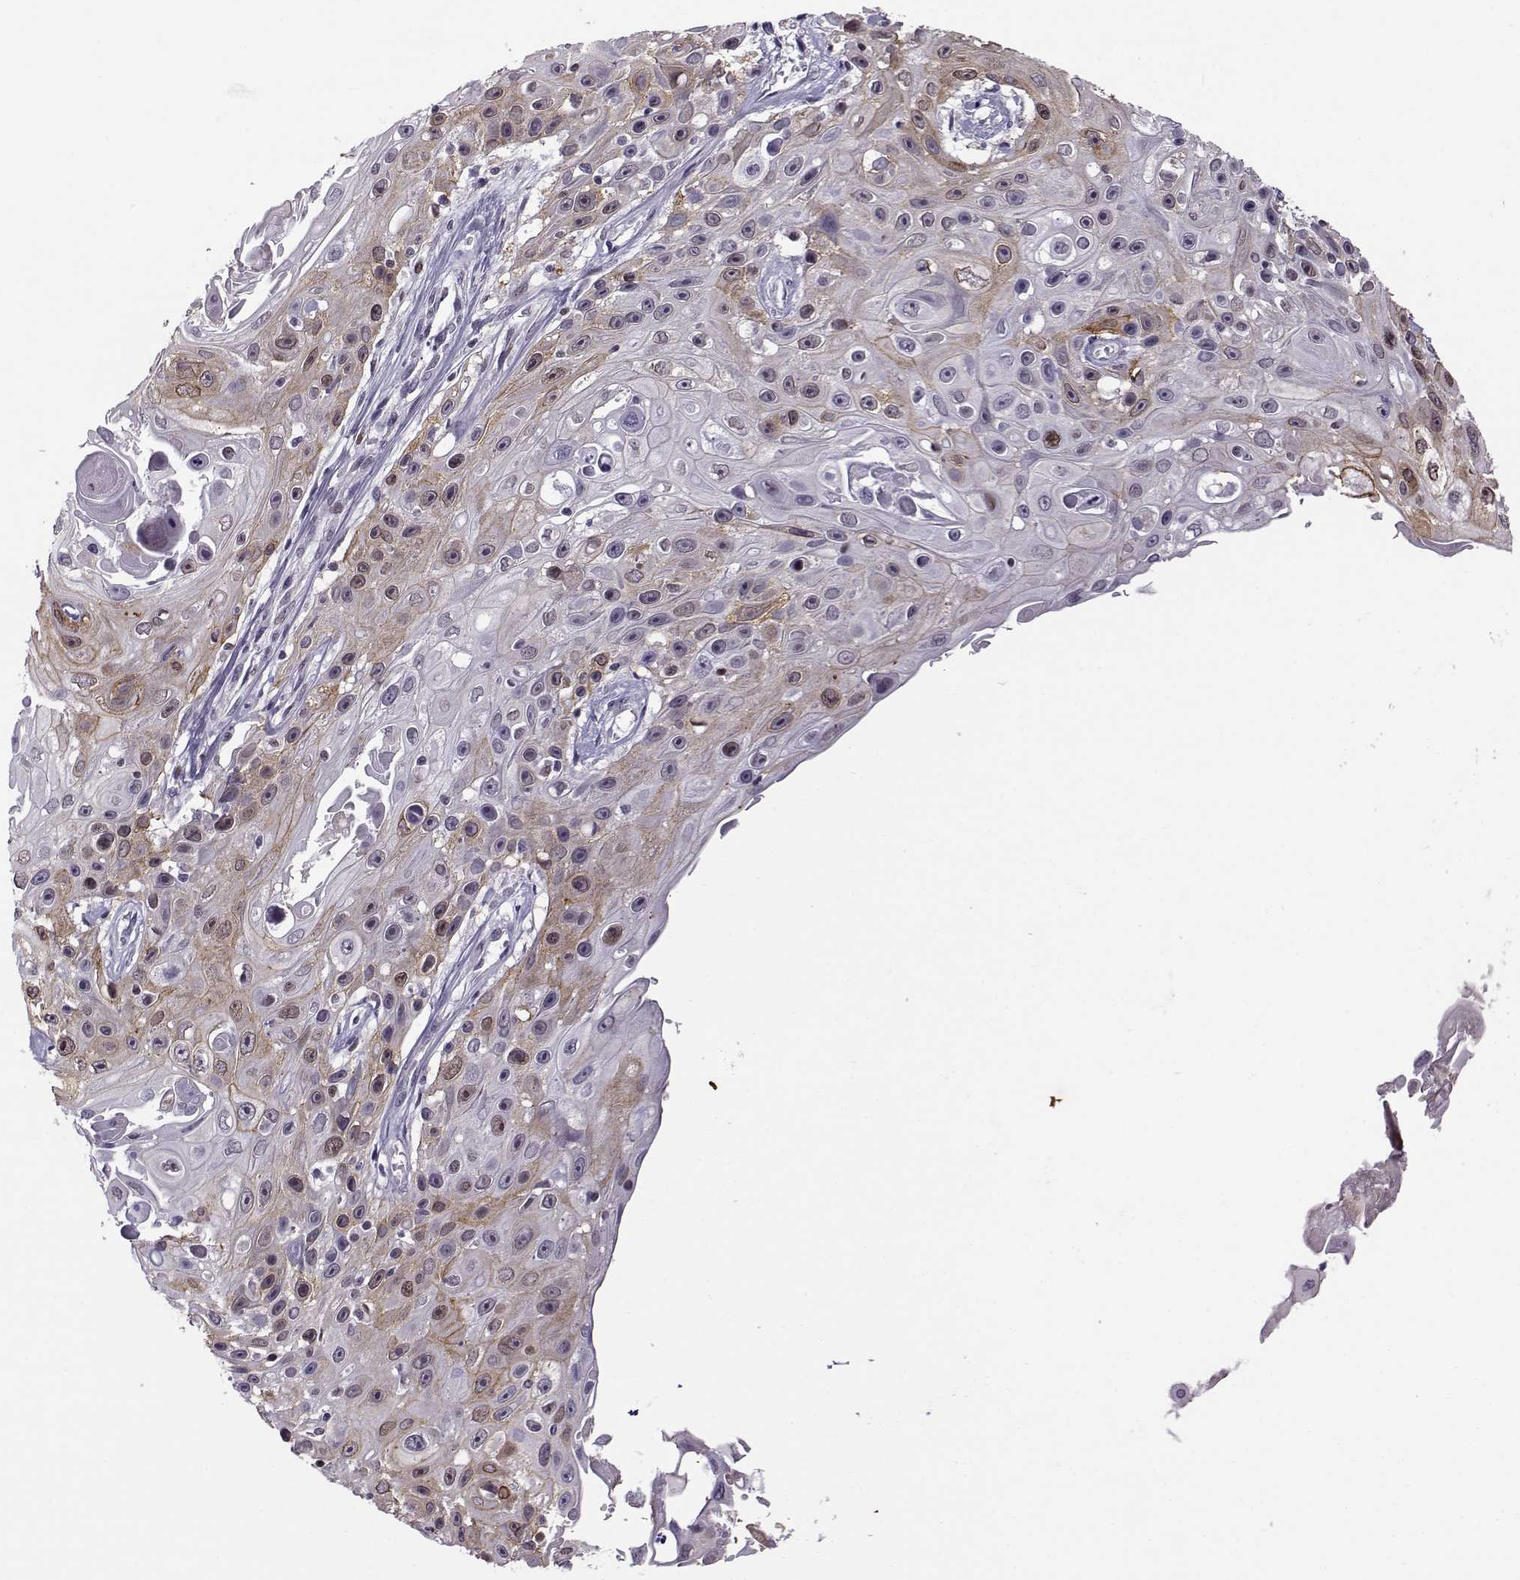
{"staining": {"intensity": "weak", "quantity": "25%-75%", "location": "cytoplasmic/membranous,nuclear"}, "tissue": "skin cancer", "cell_type": "Tumor cells", "image_type": "cancer", "snomed": [{"axis": "morphology", "description": "Squamous cell carcinoma, NOS"}, {"axis": "topography", "description": "Skin"}], "caption": "High-power microscopy captured an immunohistochemistry (IHC) histopathology image of skin cancer, revealing weak cytoplasmic/membranous and nuclear staining in about 25%-75% of tumor cells. The staining is performed using DAB (3,3'-diaminobenzidine) brown chromogen to label protein expression. The nuclei are counter-stained blue using hematoxylin.", "gene": "BACH1", "patient": {"sex": "male", "age": 82}}